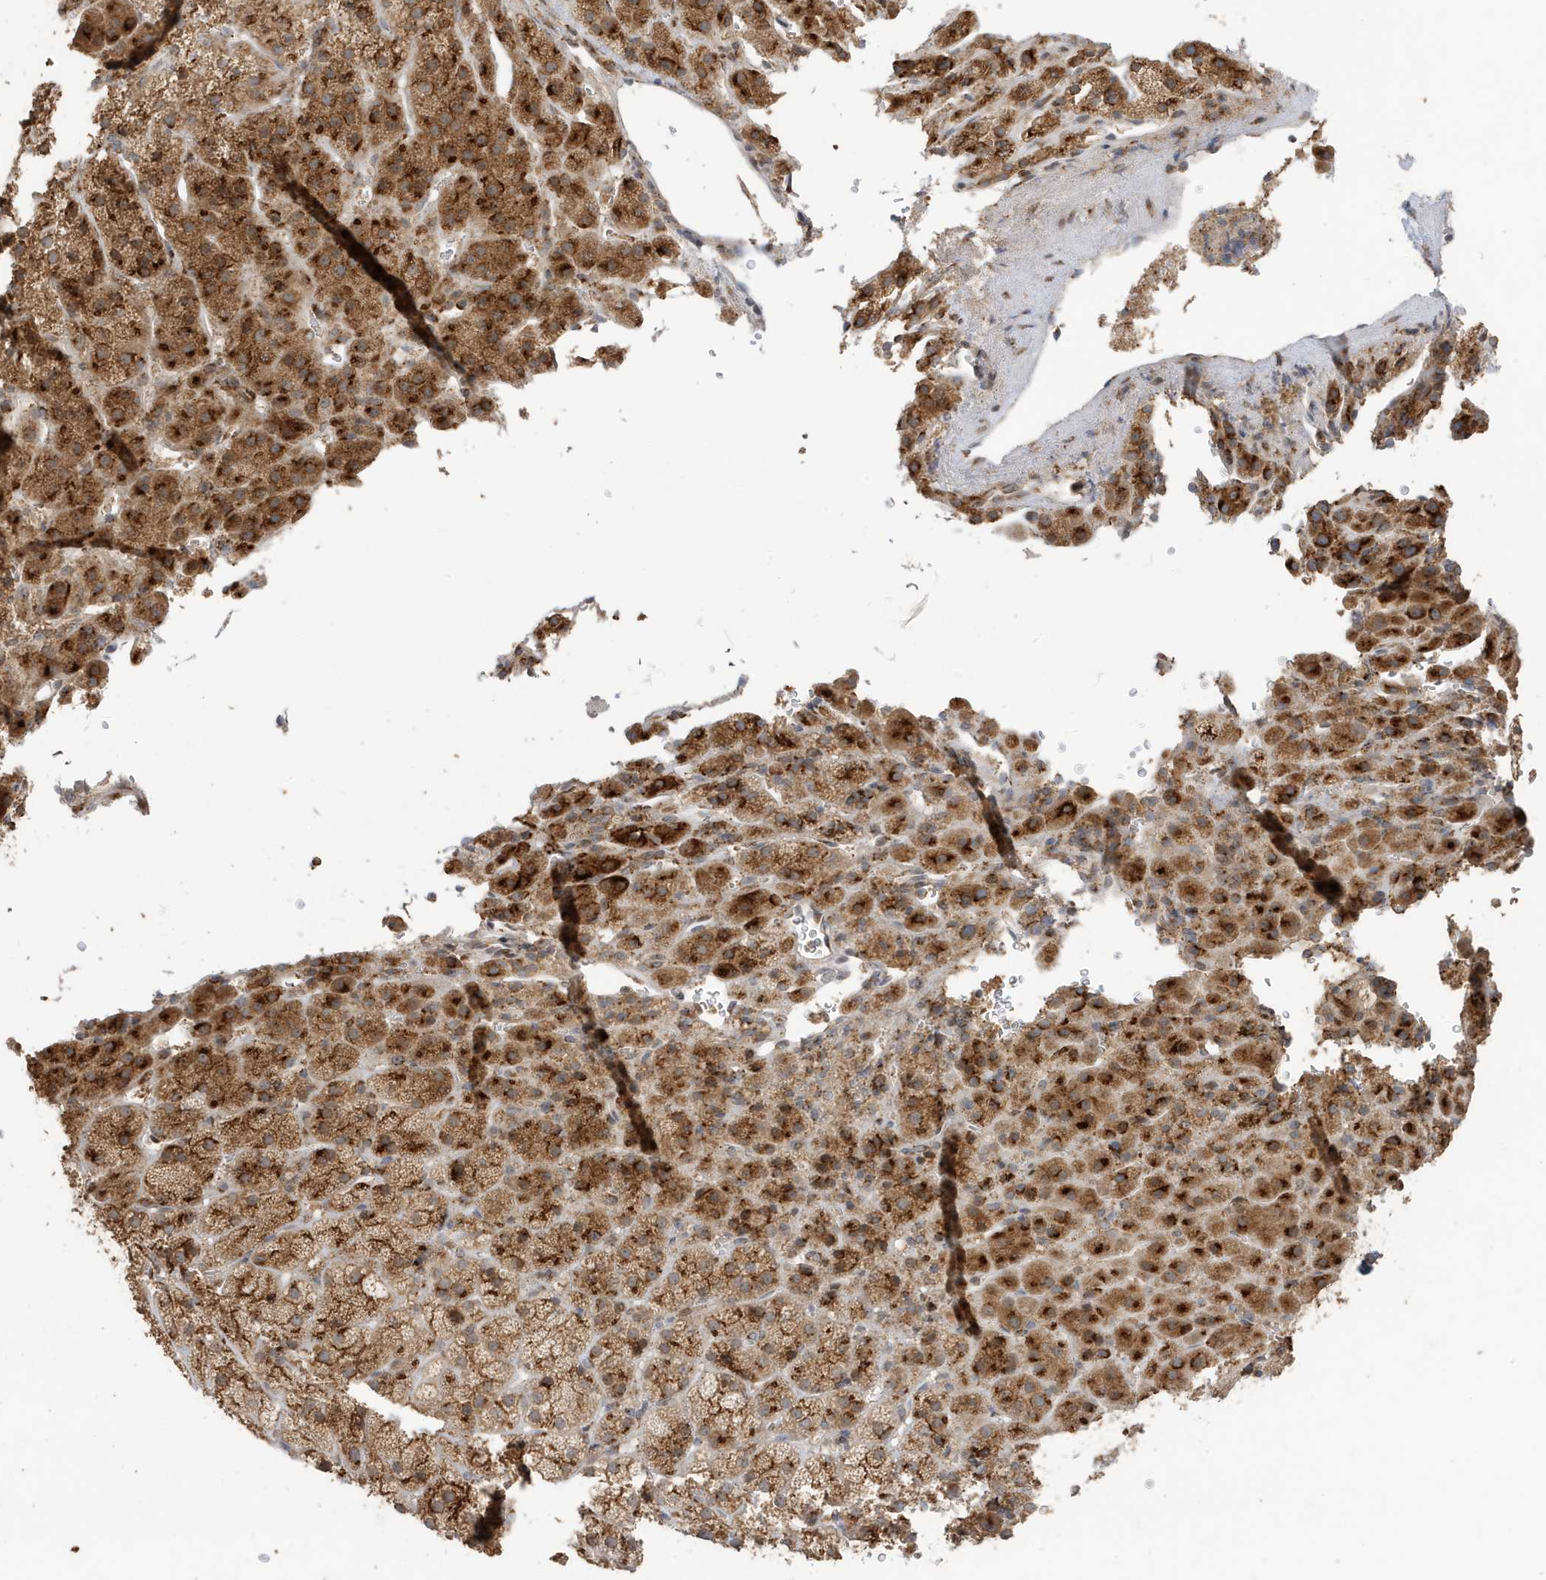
{"staining": {"intensity": "strong", "quantity": "25%-75%", "location": "cytoplasmic/membranous"}, "tissue": "adrenal gland", "cell_type": "Glandular cells", "image_type": "normal", "snomed": [{"axis": "morphology", "description": "Normal tissue, NOS"}, {"axis": "topography", "description": "Adrenal gland"}], "caption": "DAB immunohistochemical staining of unremarkable adrenal gland displays strong cytoplasmic/membranous protein staining in about 25%-75% of glandular cells.", "gene": "RER1", "patient": {"sex": "female", "age": 57}}